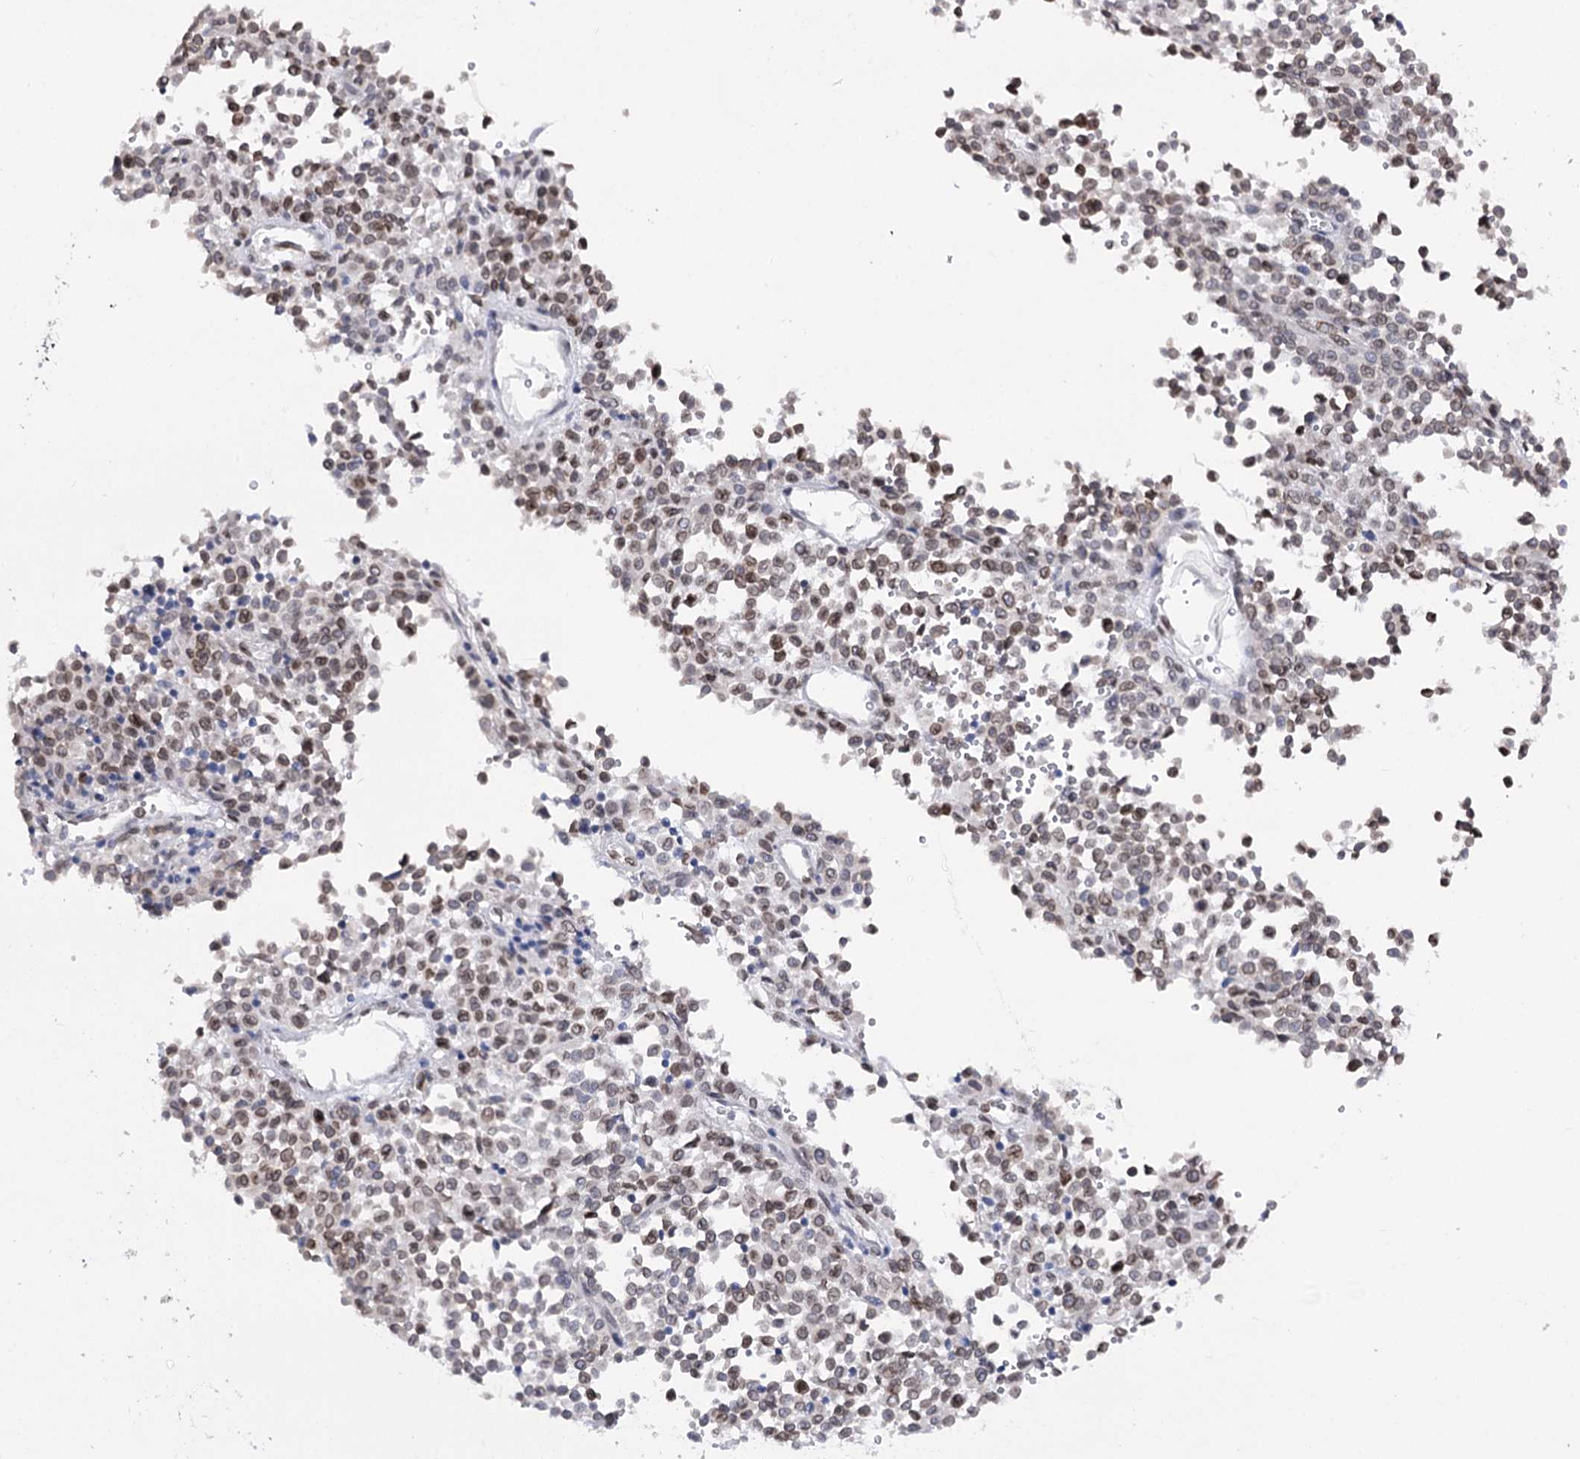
{"staining": {"intensity": "moderate", "quantity": ">75%", "location": "cytoplasmic/membranous,nuclear"}, "tissue": "melanoma", "cell_type": "Tumor cells", "image_type": "cancer", "snomed": [{"axis": "morphology", "description": "Malignant melanoma, Metastatic site"}, {"axis": "topography", "description": "Pancreas"}], "caption": "Immunohistochemistry (IHC) histopathology image of neoplastic tissue: human melanoma stained using IHC displays medium levels of moderate protein expression localized specifically in the cytoplasmic/membranous and nuclear of tumor cells, appearing as a cytoplasmic/membranous and nuclear brown color.", "gene": "TMEM201", "patient": {"sex": "female", "age": 30}}